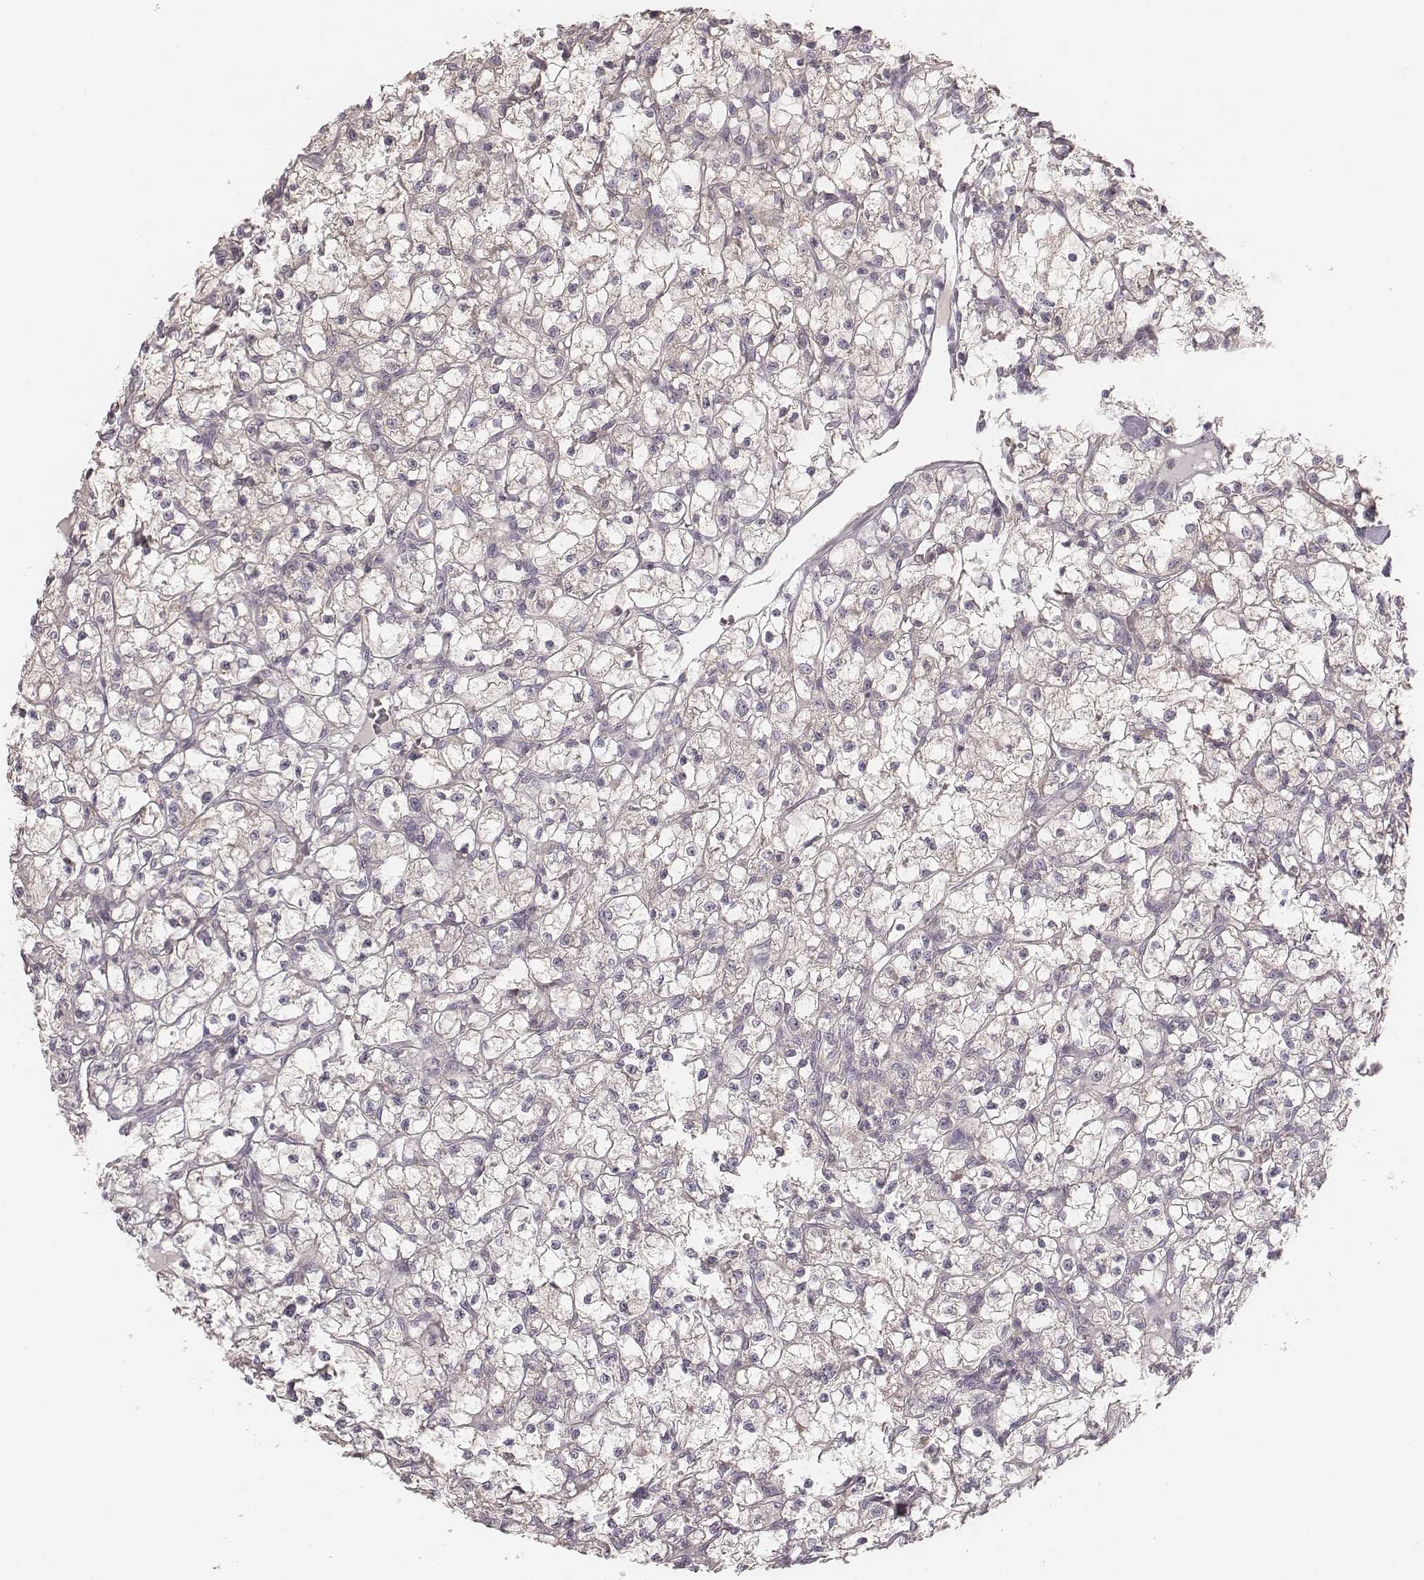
{"staining": {"intensity": "negative", "quantity": "none", "location": "none"}, "tissue": "renal cancer", "cell_type": "Tumor cells", "image_type": "cancer", "snomed": [{"axis": "morphology", "description": "Adenocarcinoma, NOS"}, {"axis": "topography", "description": "Kidney"}], "caption": "An image of renal adenocarcinoma stained for a protein shows no brown staining in tumor cells. Nuclei are stained in blue.", "gene": "TDRD5", "patient": {"sex": "female", "age": 59}}